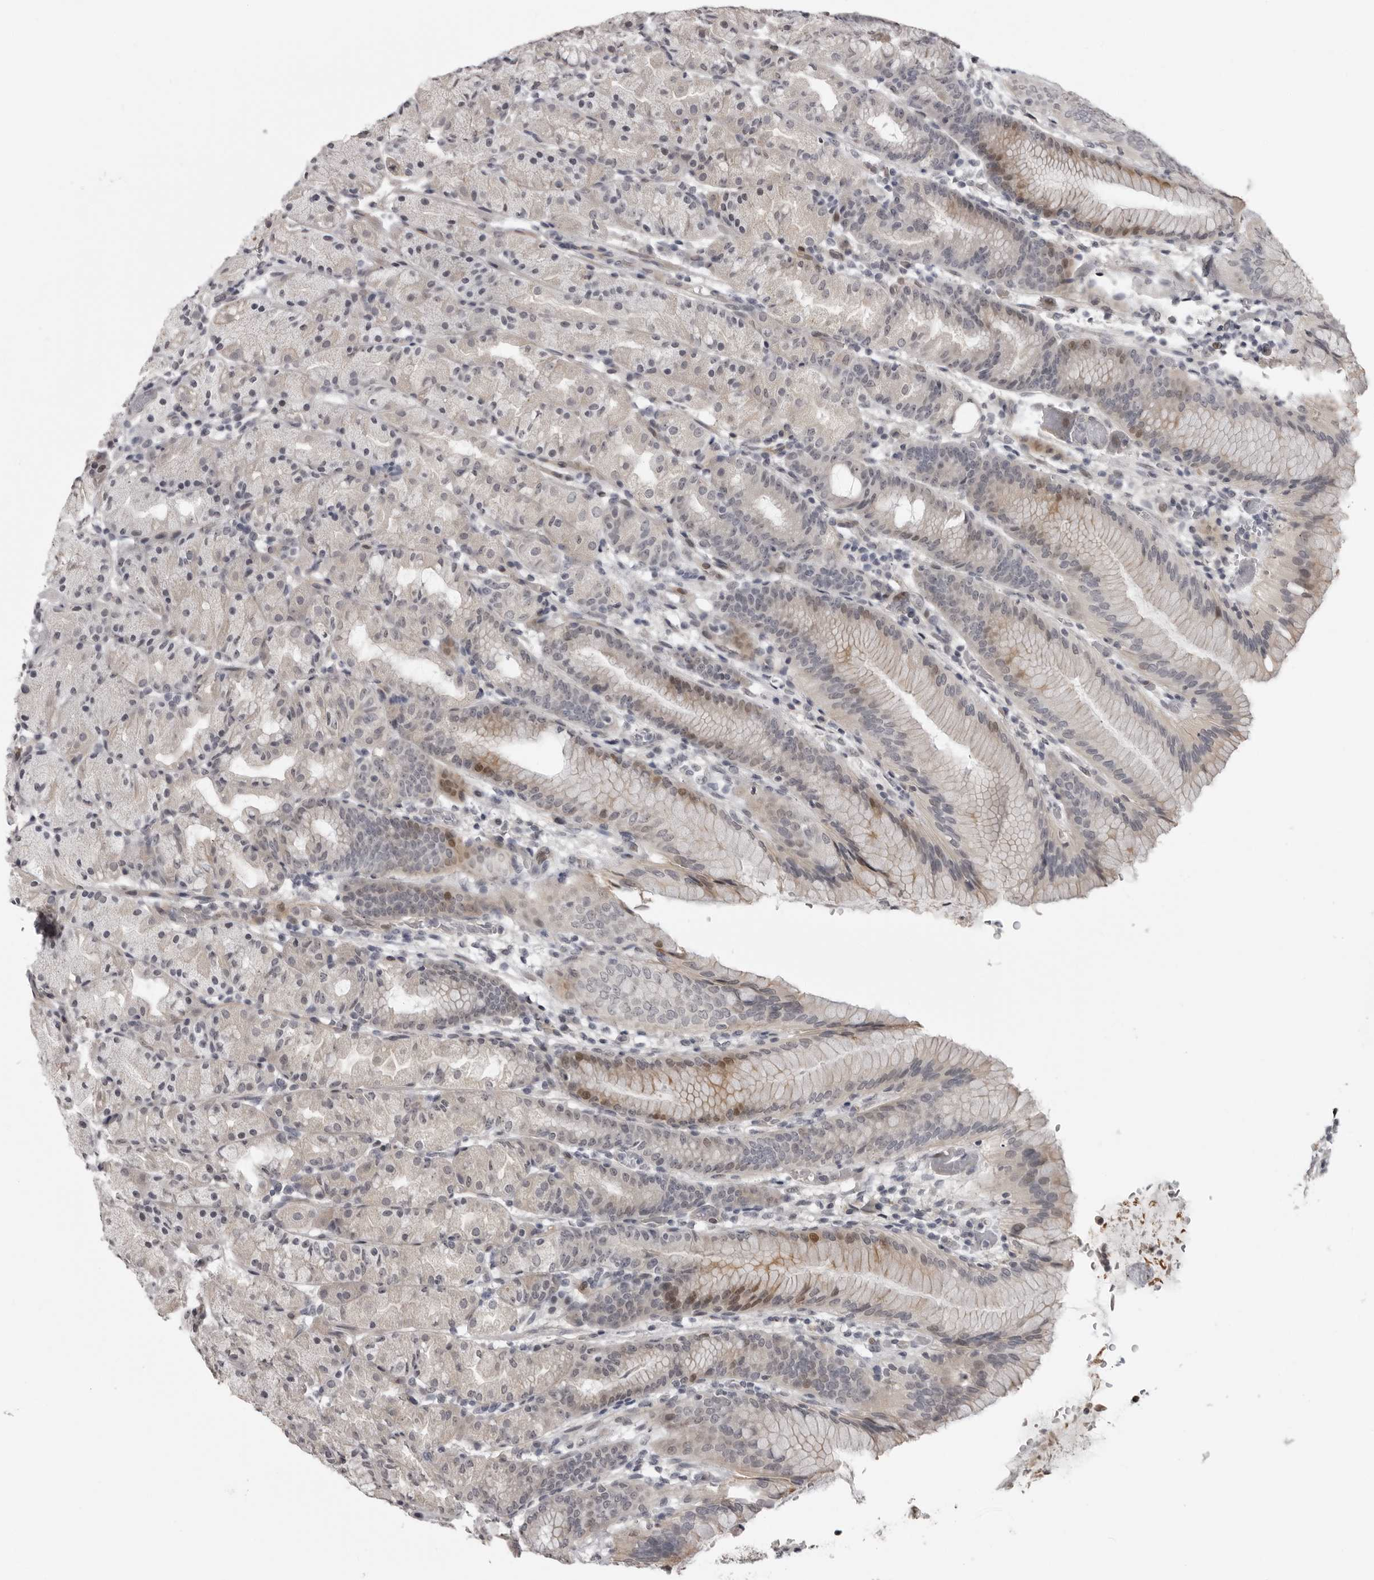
{"staining": {"intensity": "moderate", "quantity": "<25%", "location": "cytoplasmic/membranous,nuclear"}, "tissue": "stomach", "cell_type": "Glandular cells", "image_type": "normal", "snomed": [{"axis": "morphology", "description": "Normal tissue, NOS"}, {"axis": "topography", "description": "Stomach, upper"}], "caption": "A brown stain labels moderate cytoplasmic/membranous,nuclear staining of a protein in glandular cells of normal stomach. Immunohistochemistry (ihc) stains the protein in brown and the nuclei are stained blue.", "gene": "PRRX2", "patient": {"sex": "male", "age": 48}}